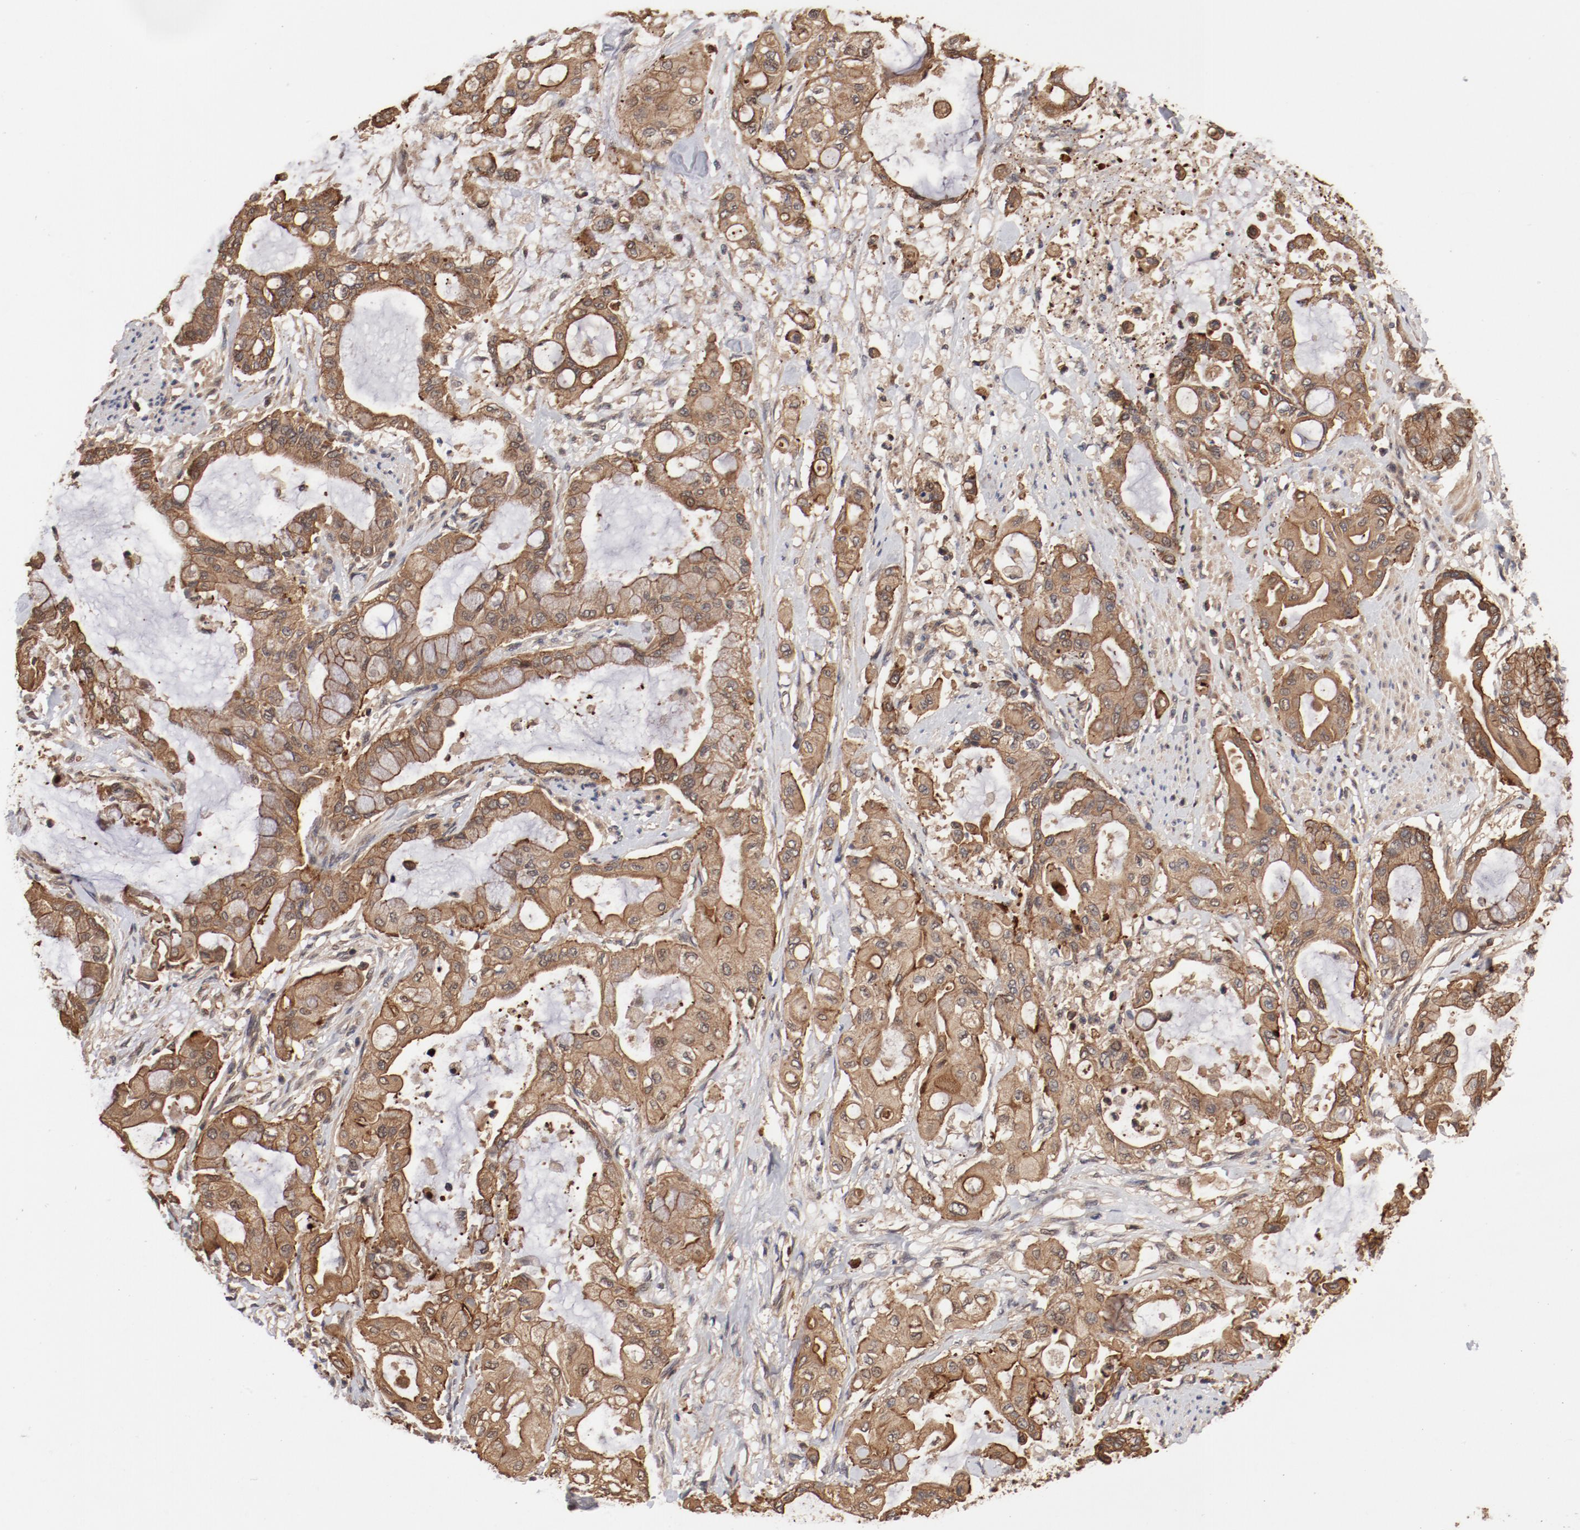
{"staining": {"intensity": "moderate", "quantity": ">75%", "location": "cytoplasmic/membranous"}, "tissue": "pancreatic cancer", "cell_type": "Tumor cells", "image_type": "cancer", "snomed": [{"axis": "morphology", "description": "Adenocarcinoma, NOS"}, {"axis": "morphology", "description": "Adenocarcinoma, metastatic, NOS"}, {"axis": "topography", "description": "Lymph node"}, {"axis": "topography", "description": "Pancreas"}, {"axis": "topography", "description": "Duodenum"}], "caption": "Immunohistochemical staining of metastatic adenocarcinoma (pancreatic) reveals moderate cytoplasmic/membranous protein positivity in approximately >75% of tumor cells.", "gene": "GUF1", "patient": {"sex": "female", "age": 64}}